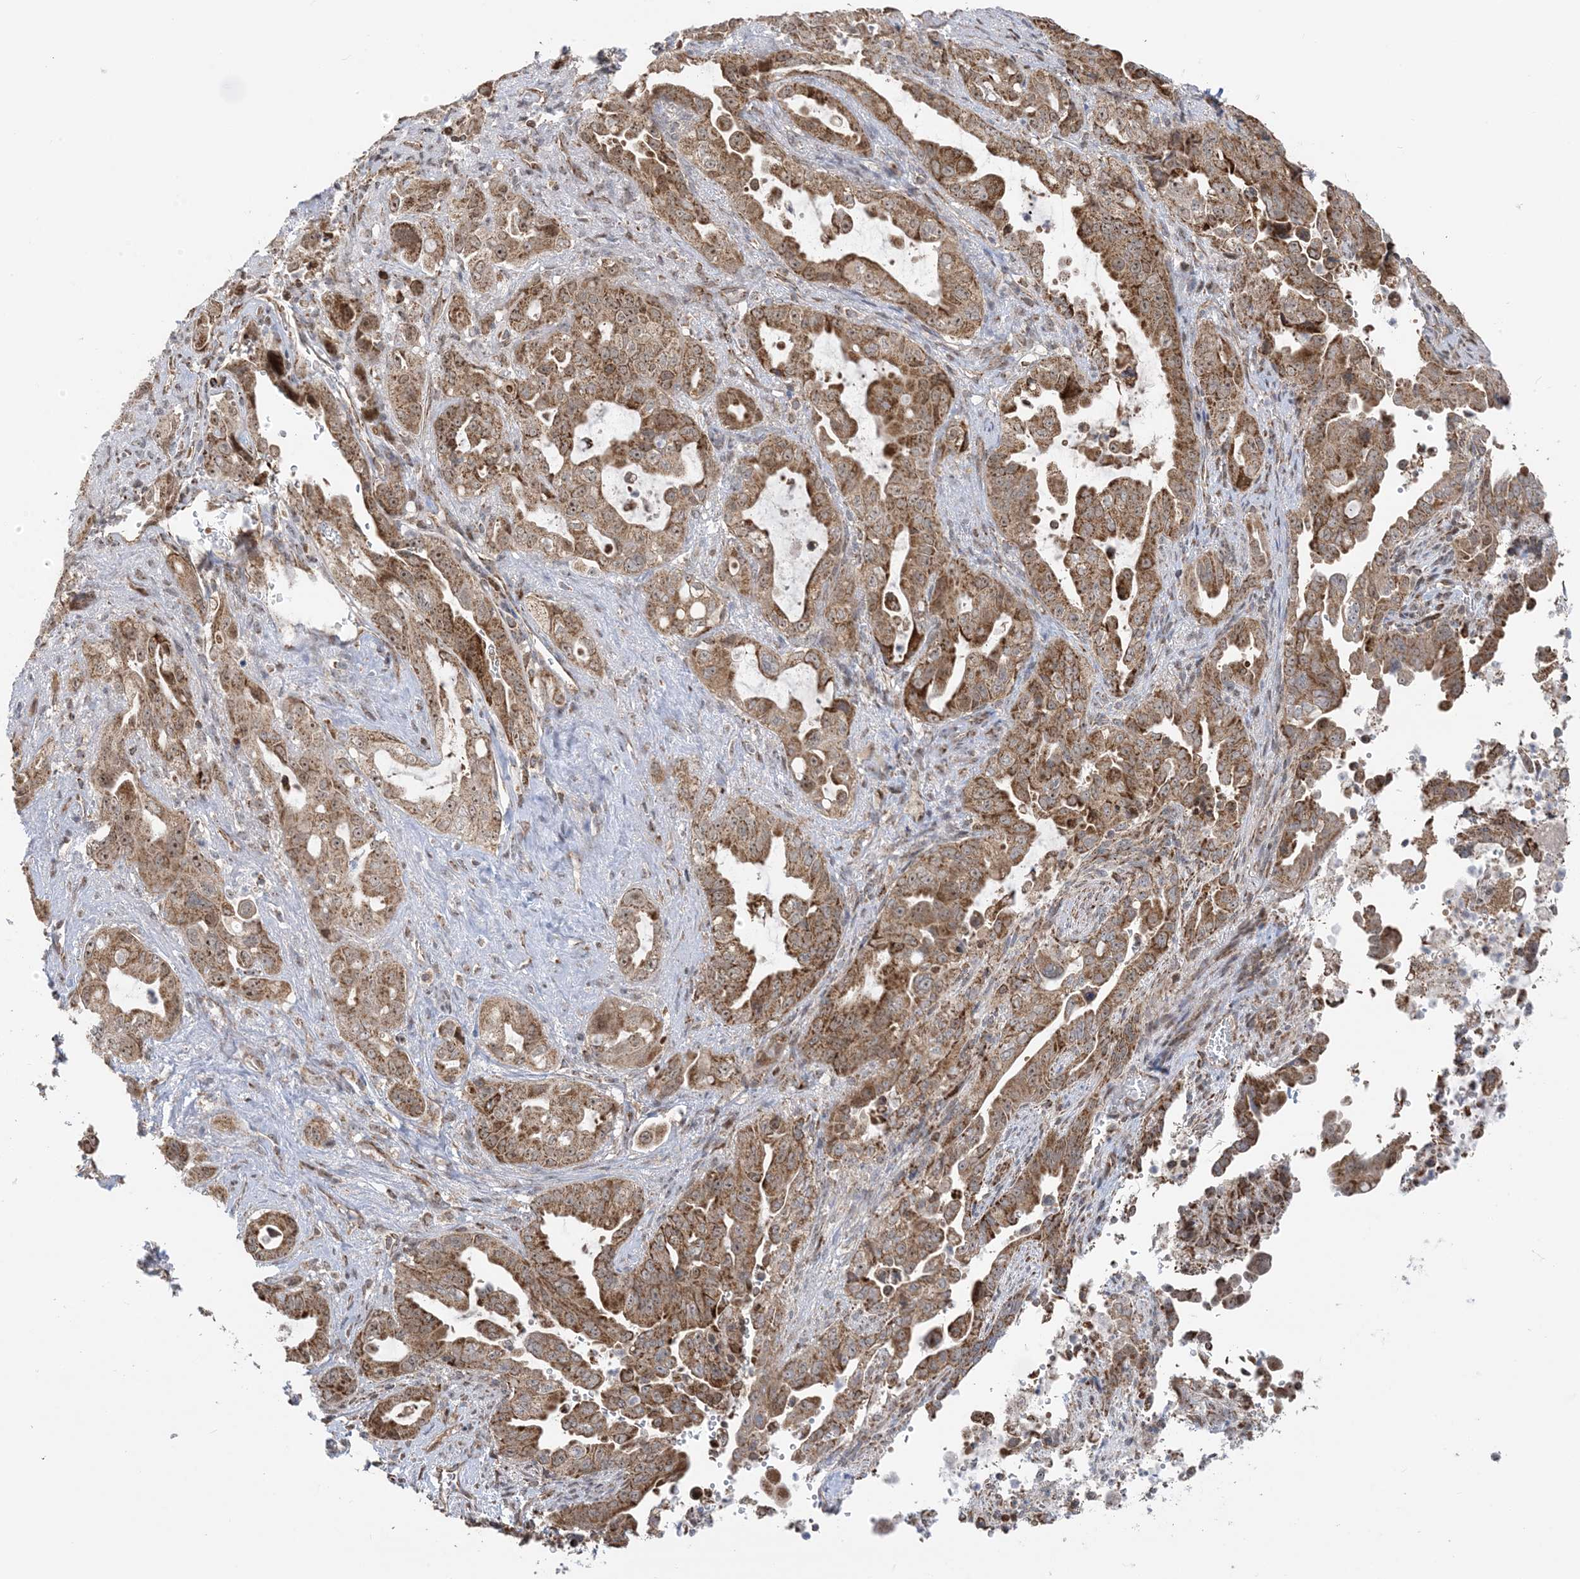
{"staining": {"intensity": "moderate", "quantity": ">75%", "location": "cytoplasmic/membranous,nuclear"}, "tissue": "pancreatic cancer", "cell_type": "Tumor cells", "image_type": "cancer", "snomed": [{"axis": "morphology", "description": "Adenocarcinoma, NOS"}, {"axis": "topography", "description": "Pancreas"}], "caption": "The photomicrograph displays staining of adenocarcinoma (pancreatic), revealing moderate cytoplasmic/membranous and nuclear protein expression (brown color) within tumor cells.", "gene": "MAPKBP1", "patient": {"sex": "male", "age": 70}}